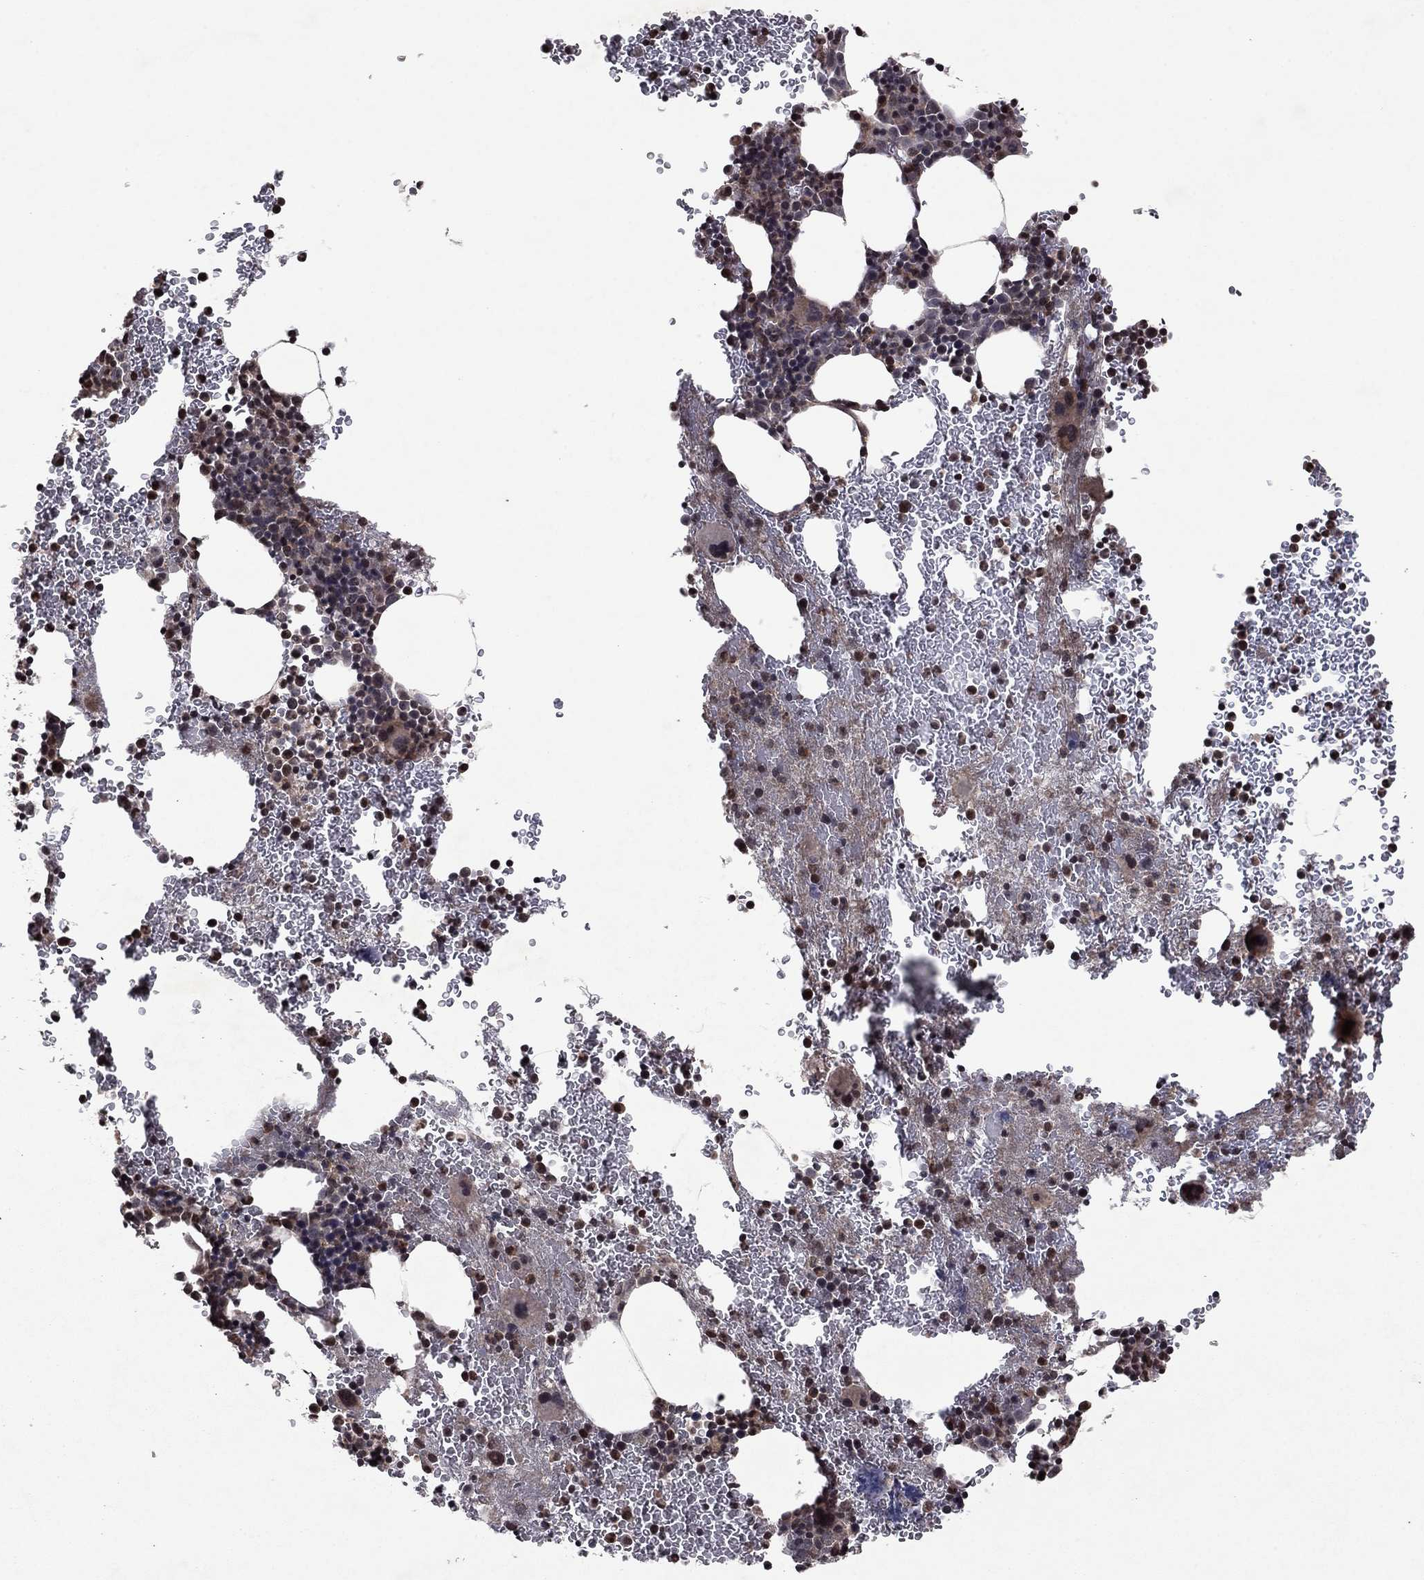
{"staining": {"intensity": "strong", "quantity": "<25%", "location": "nuclear"}, "tissue": "bone marrow", "cell_type": "Hematopoietic cells", "image_type": "normal", "snomed": [{"axis": "morphology", "description": "Normal tissue, NOS"}, {"axis": "topography", "description": "Bone marrow"}], "caption": "Benign bone marrow demonstrates strong nuclear staining in approximately <25% of hematopoietic cells Nuclei are stained in blue..", "gene": "SORBS1", "patient": {"sex": "male", "age": 50}}